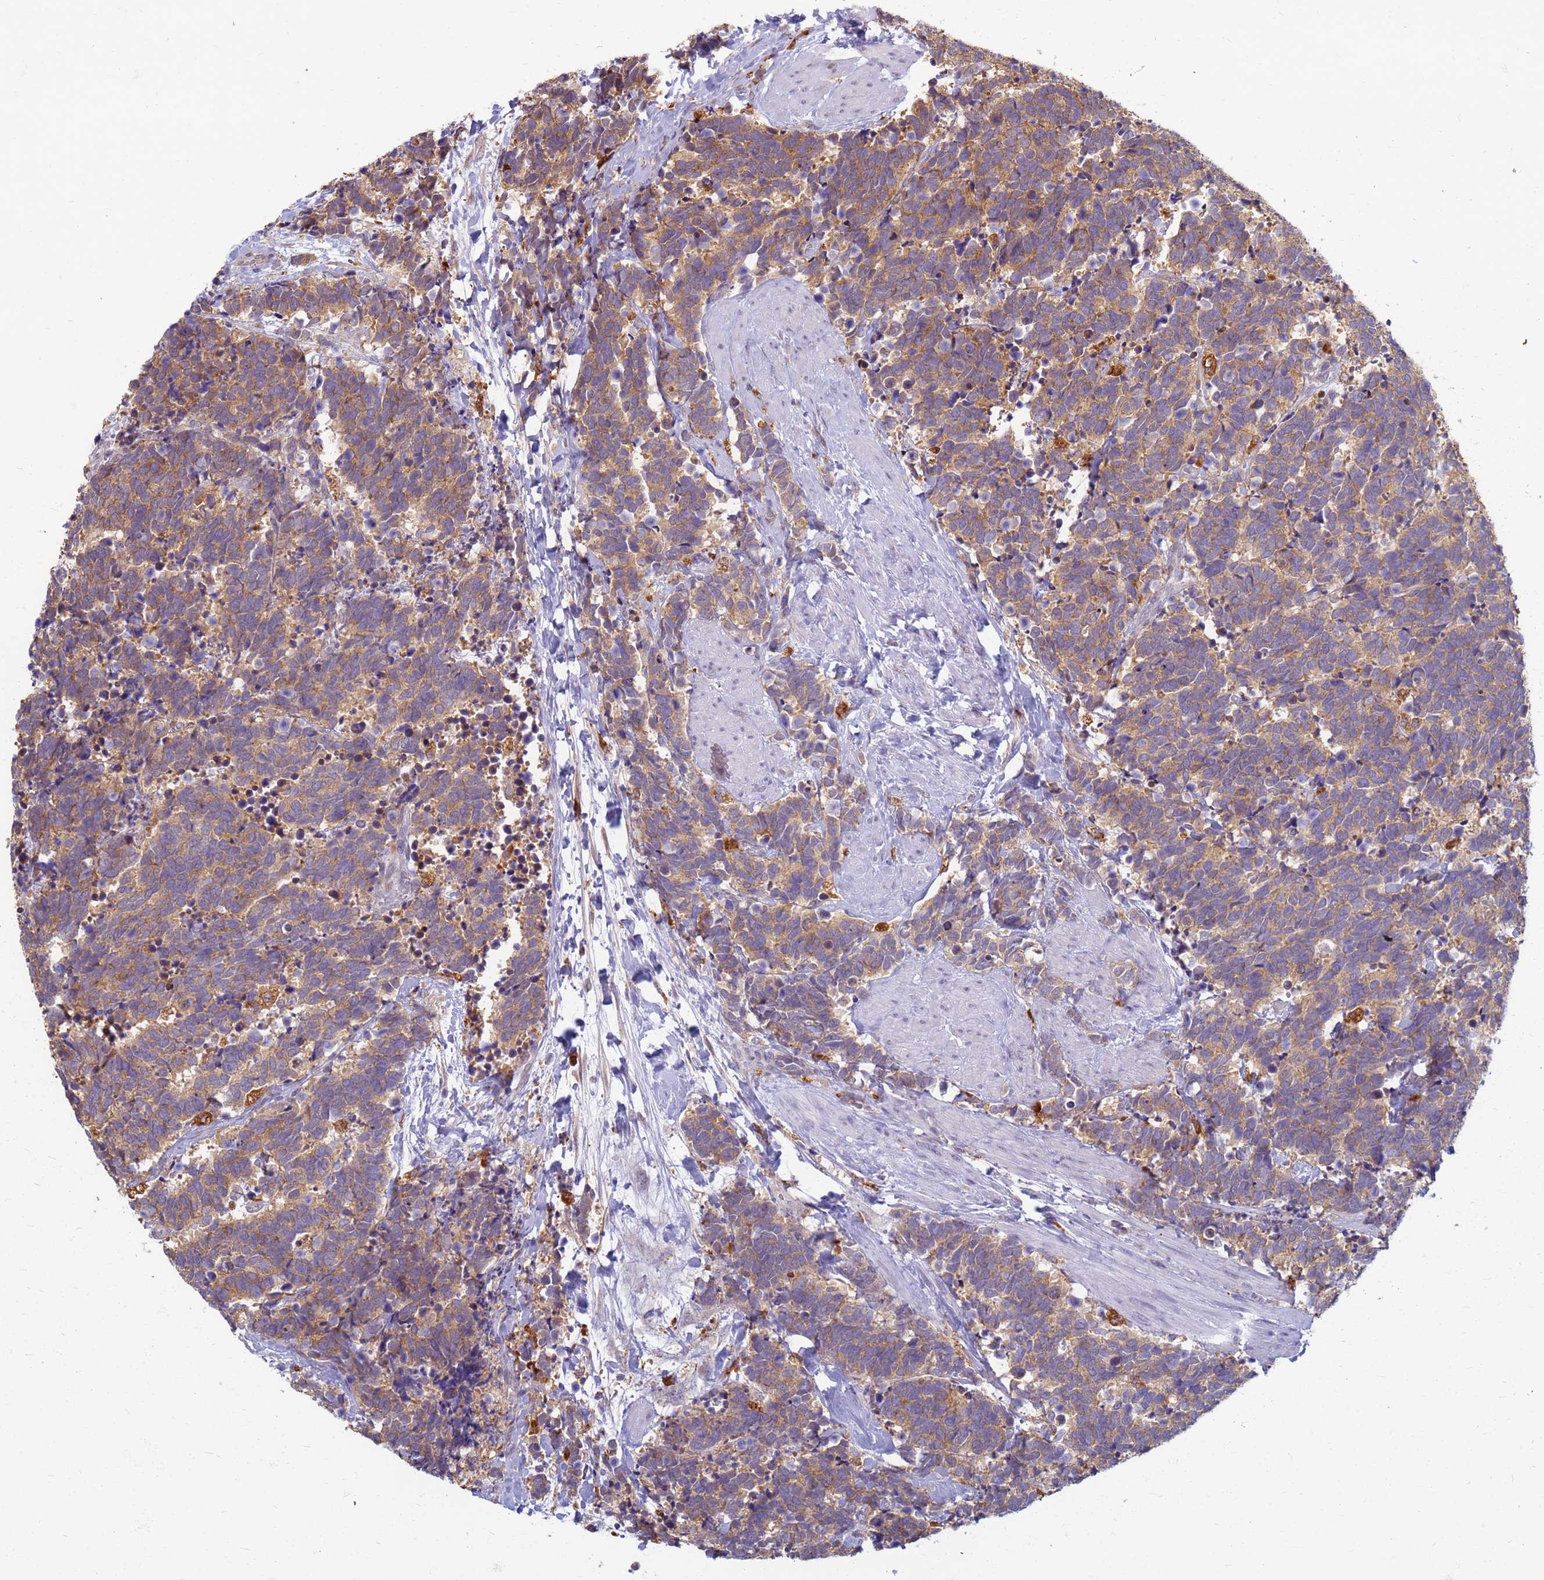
{"staining": {"intensity": "moderate", "quantity": ">75%", "location": "cytoplasmic/membranous"}, "tissue": "carcinoid", "cell_type": "Tumor cells", "image_type": "cancer", "snomed": [{"axis": "morphology", "description": "Carcinoma, NOS"}, {"axis": "morphology", "description": "Carcinoid, malignant, NOS"}, {"axis": "topography", "description": "Prostate"}], "caption": "DAB (3,3'-diaminobenzidine) immunohistochemical staining of carcinoid displays moderate cytoplasmic/membranous protein expression in about >75% of tumor cells. Nuclei are stained in blue.", "gene": "ATP6V1E1", "patient": {"sex": "male", "age": 57}}